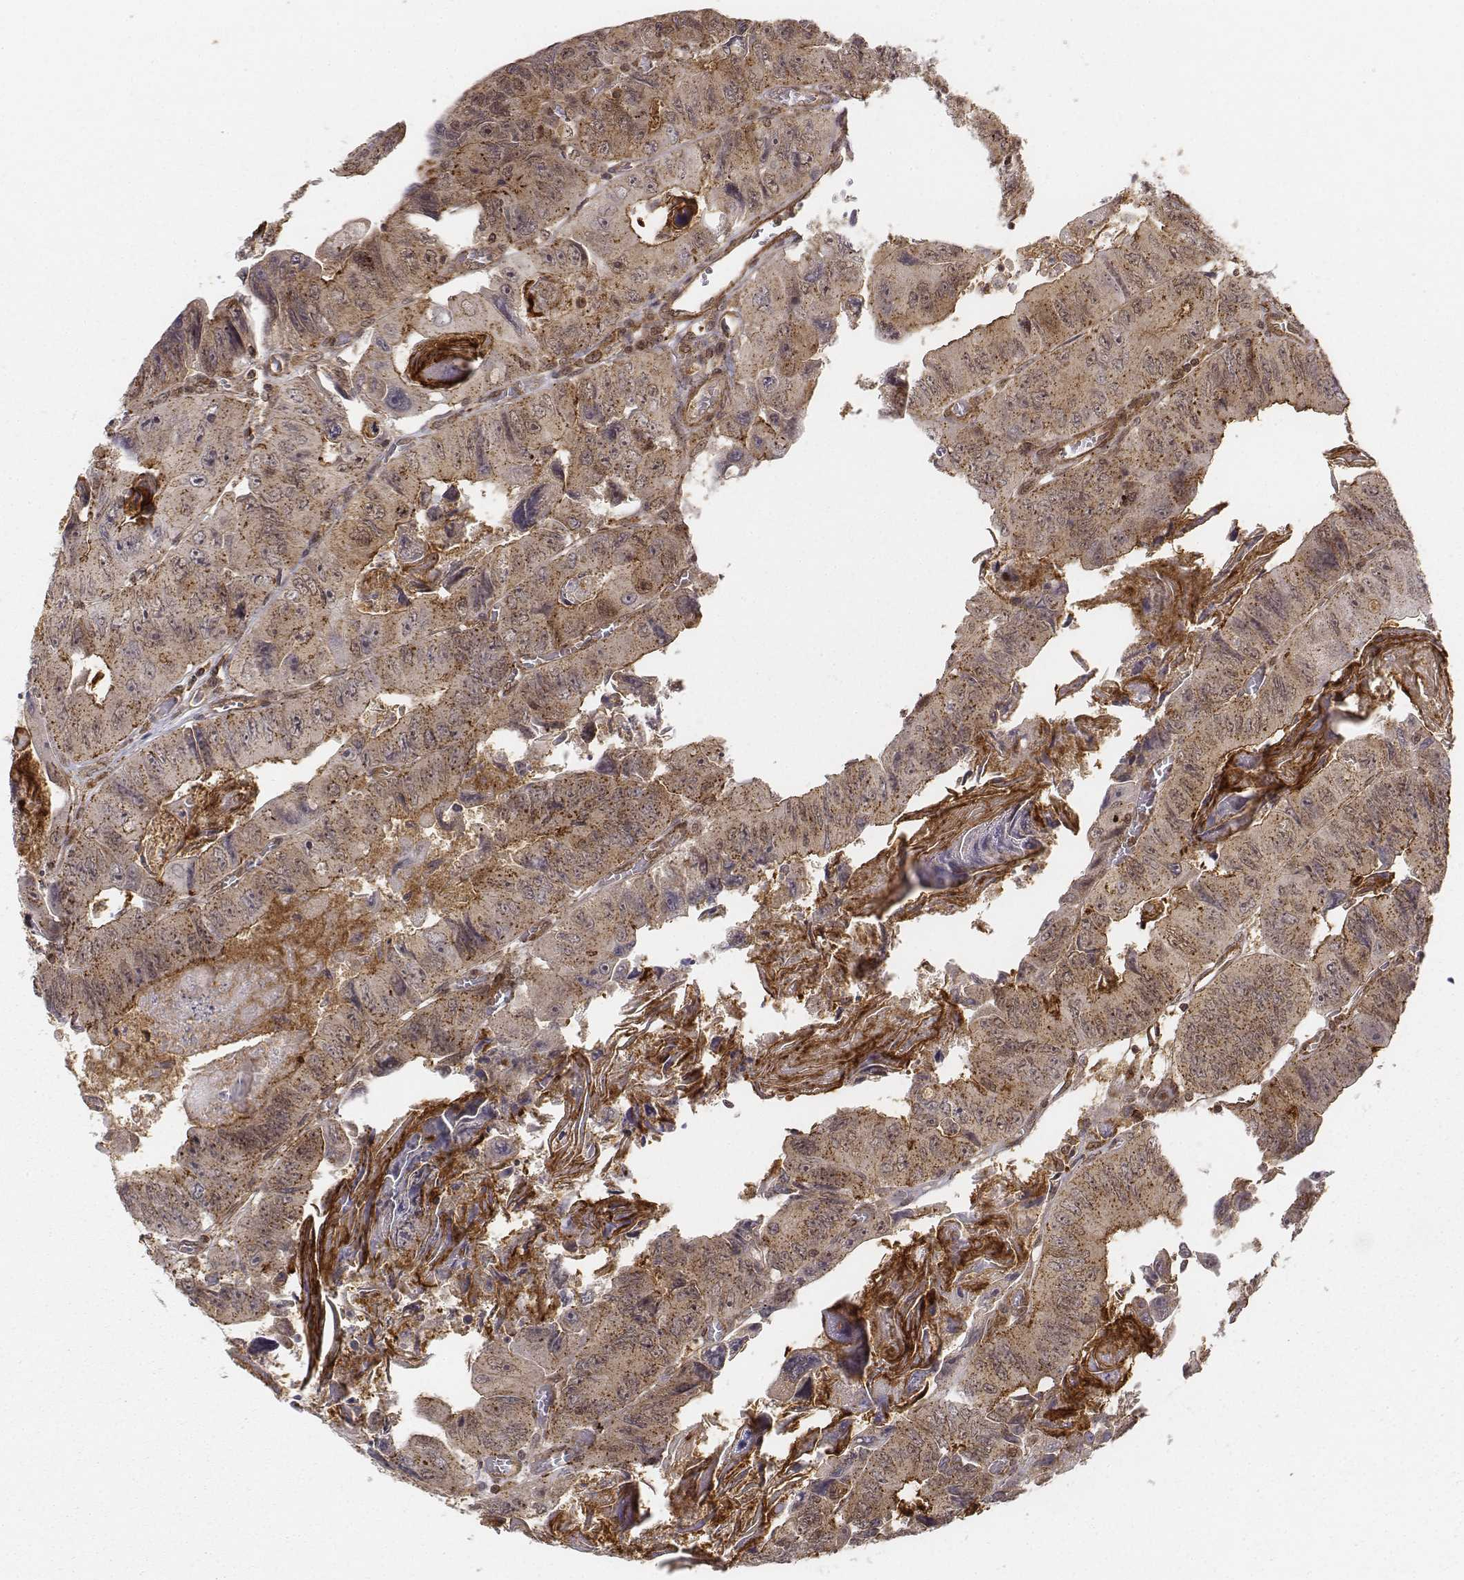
{"staining": {"intensity": "moderate", "quantity": ">75%", "location": "cytoplasmic/membranous"}, "tissue": "colorectal cancer", "cell_type": "Tumor cells", "image_type": "cancer", "snomed": [{"axis": "morphology", "description": "Adenocarcinoma, NOS"}, {"axis": "topography", "description": "Colon"}], "caption": "Tumor cells display medium levels of moderate cytoplasmic/membranous positivity in approximately >75% of cells in human colorectal cancer.", "gene": "ZFYVE19", "patient": {"sex": "female", "age": 84}}